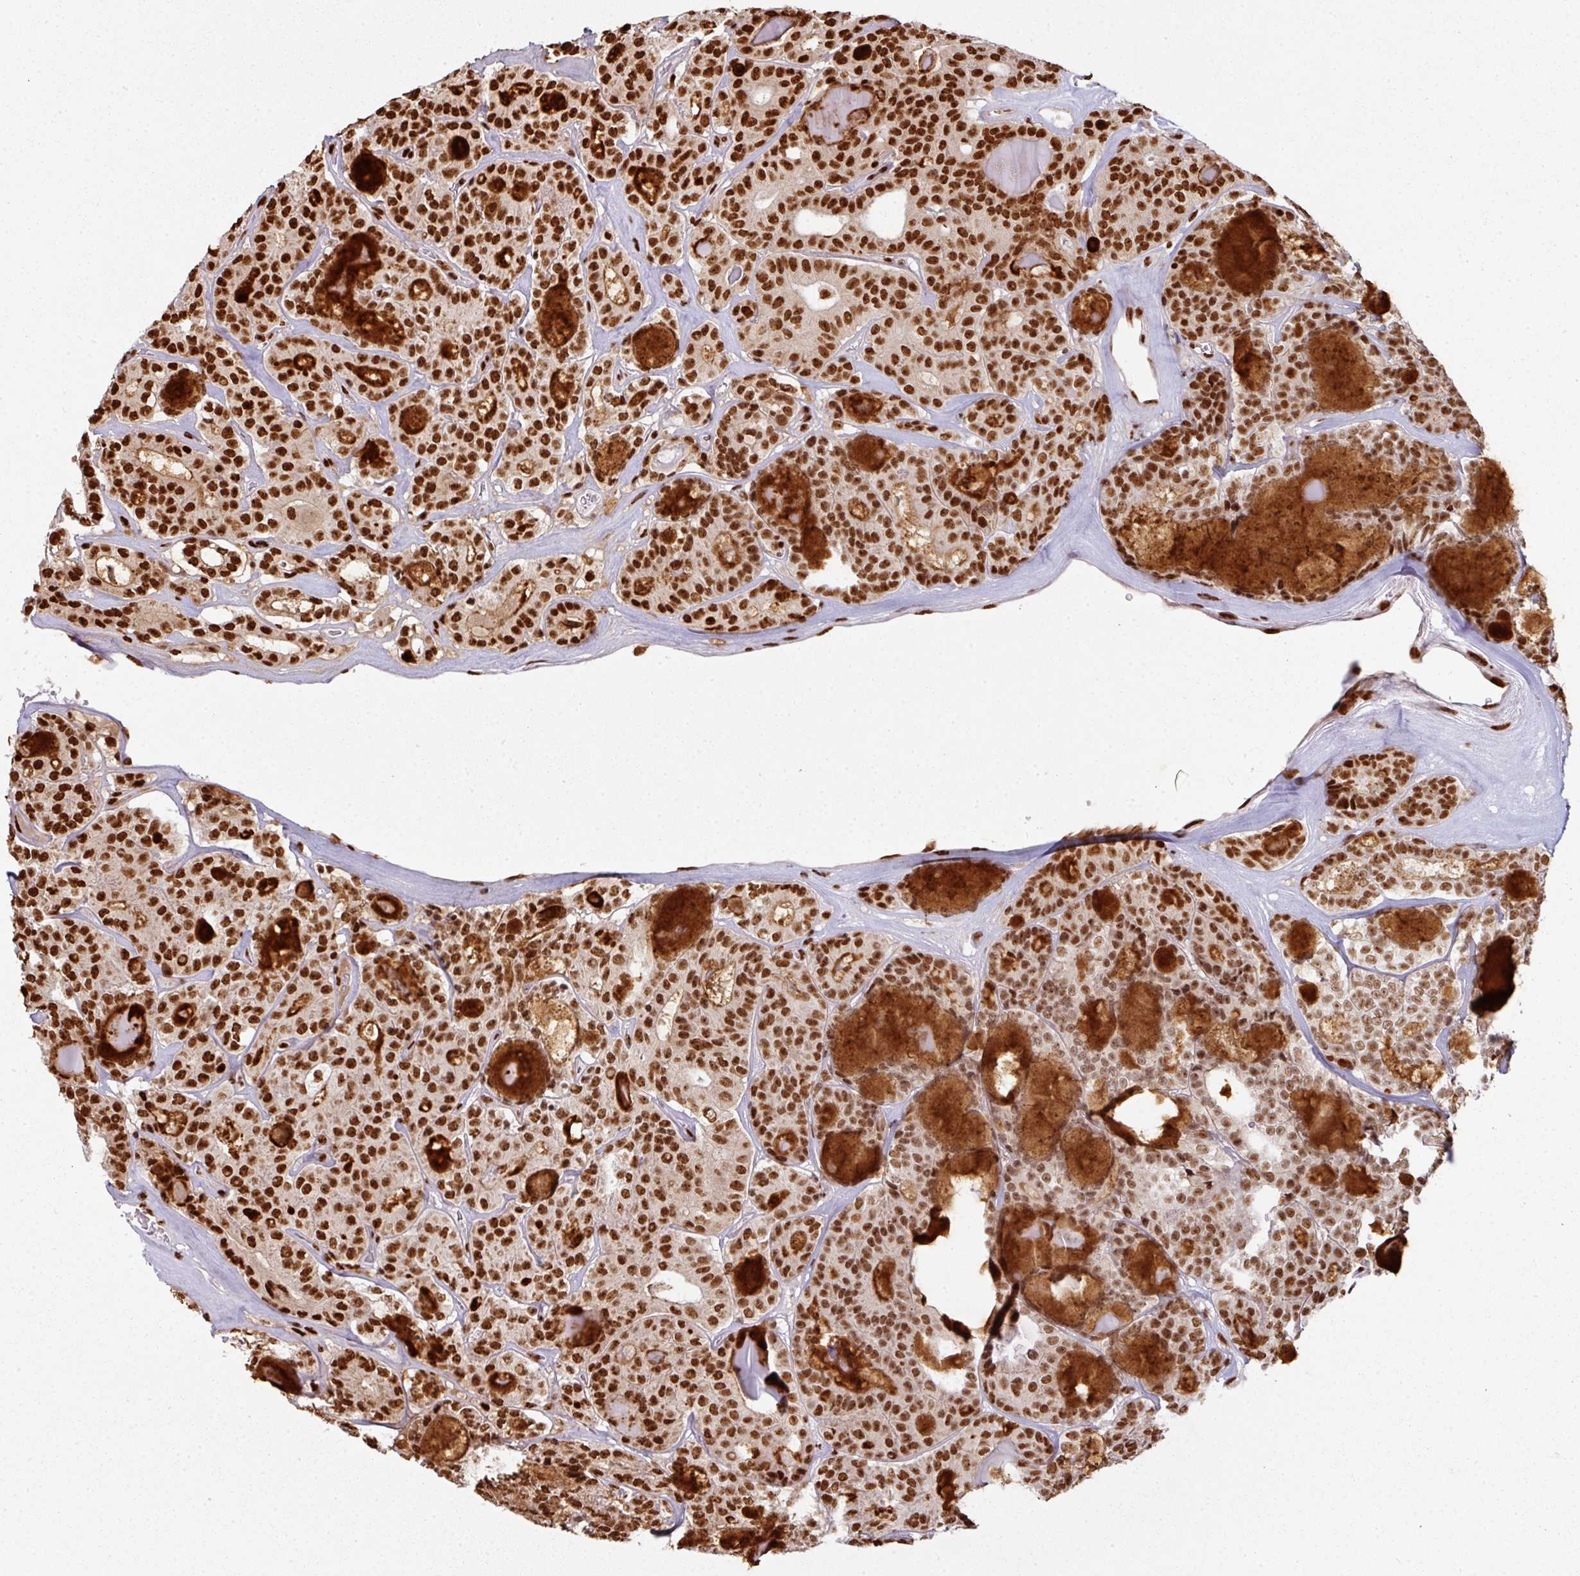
{"staining": {"intensity": "strong", "quantity": ">75%", "location": "nuclear"}, "tissue": "thyroid cancer", "cell_type": "Tumor cells", "image_type": "cancer", "snomed": [{"axis": "morphology", "description": "Papillary adenocarcinoma, NOS"}, {"axis": "topography", "description": "Thyroid gland"}], "caption": "IHC (DAB) staining of human thyroid papillary adenocarcinoma demonstrates strong nuclear protein expression in approximately >75% of tumor cells.", "gene": "SIK3", "patient": {"sex": "female", "age": 72}}